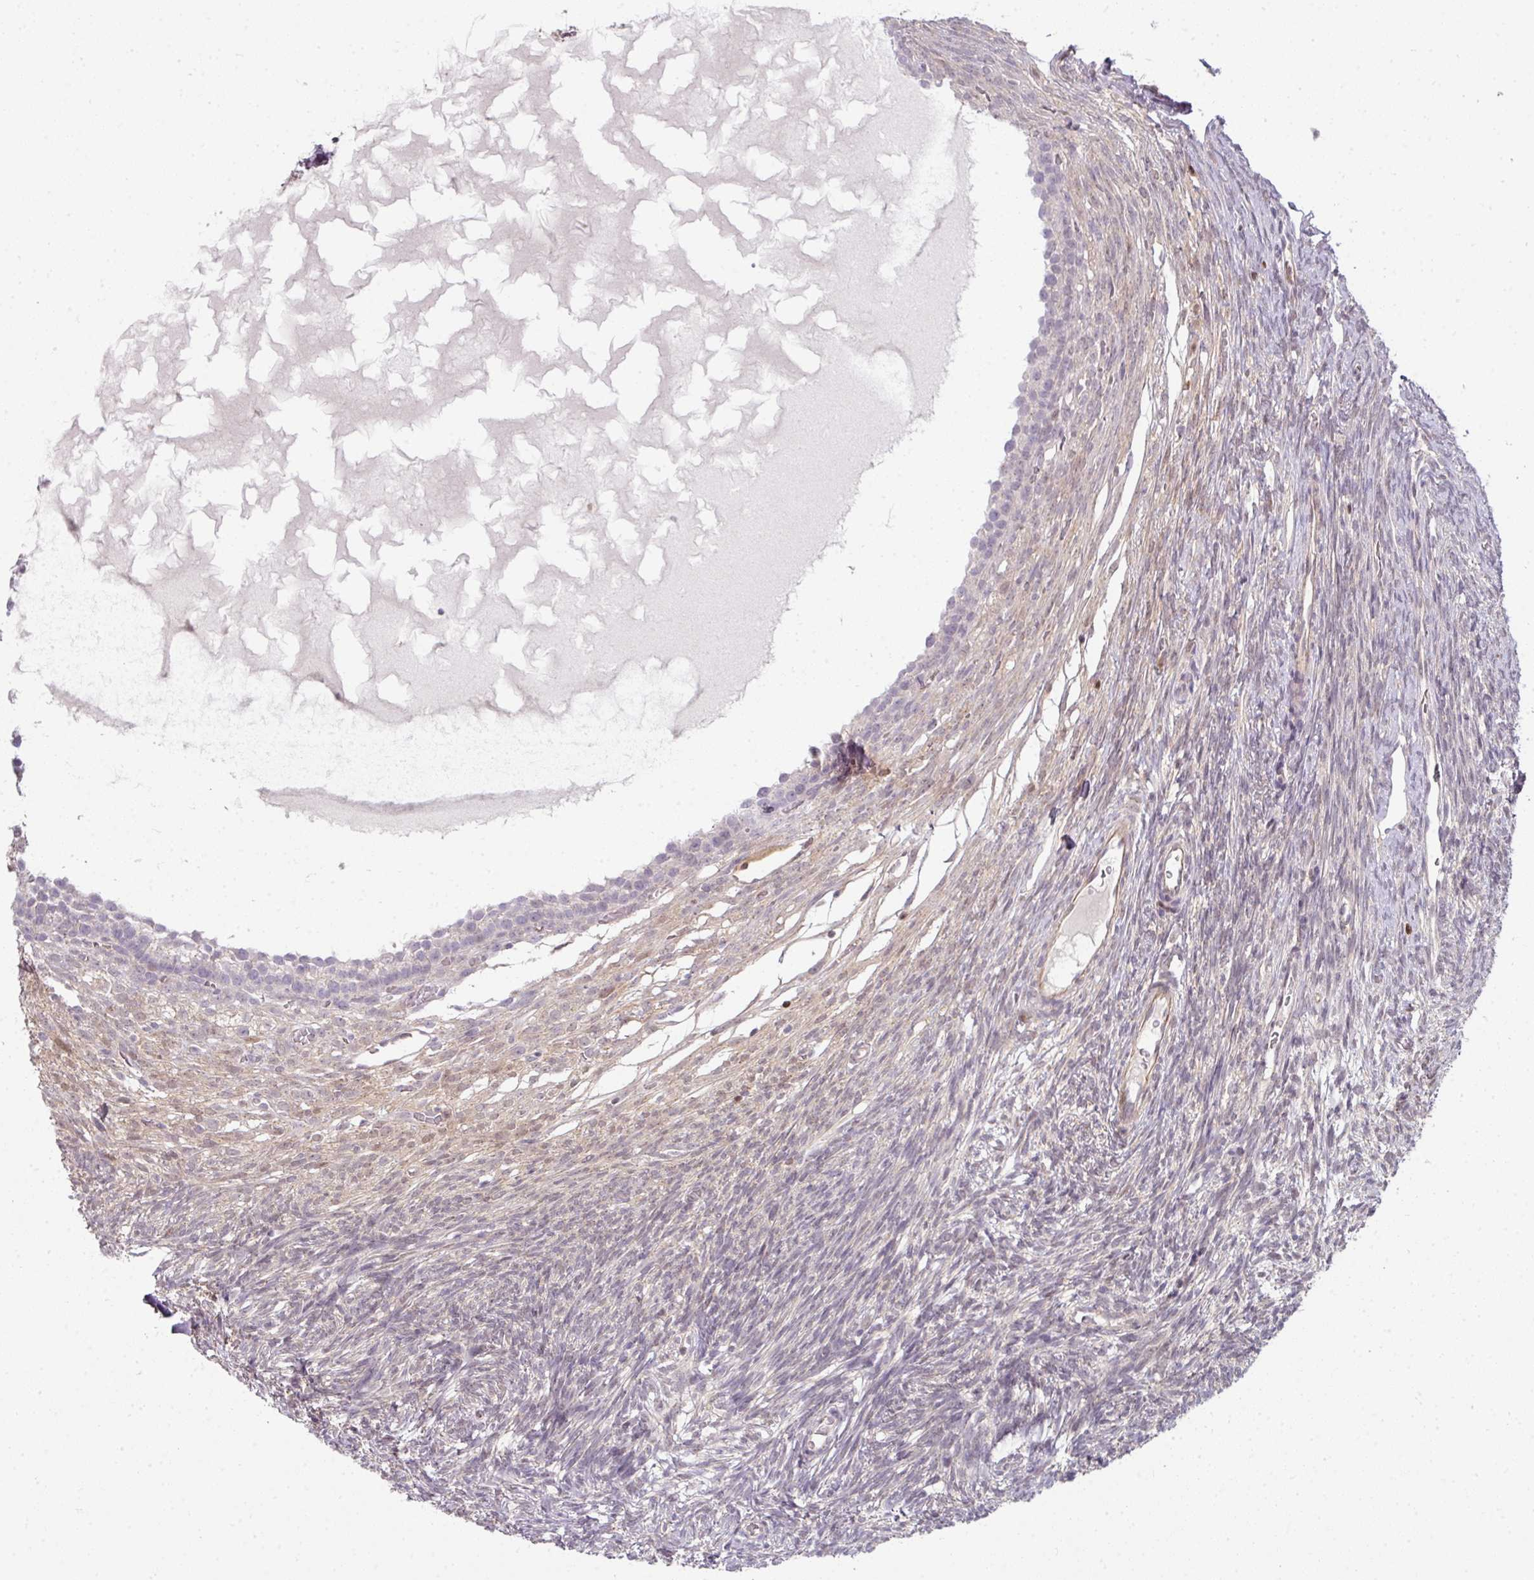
{"staining": {"intensity": "negative", "quantity": "none", "location": "none"}, "tissue": "ovary", "cell_type": "Follicle cells", "image_type": "normal", "snomed": [{"axis": "morphology", "description": "Normal tissue, NOS"}, {"axis": "topography", "description": "Ovary"}], "caption": "IHC of normal ovary shows no staining in follicle cells. (DAB immunohistochemistry, high magnification).", "gene": "STAT5A", "patient": {"sex": "female", "age": 39}}